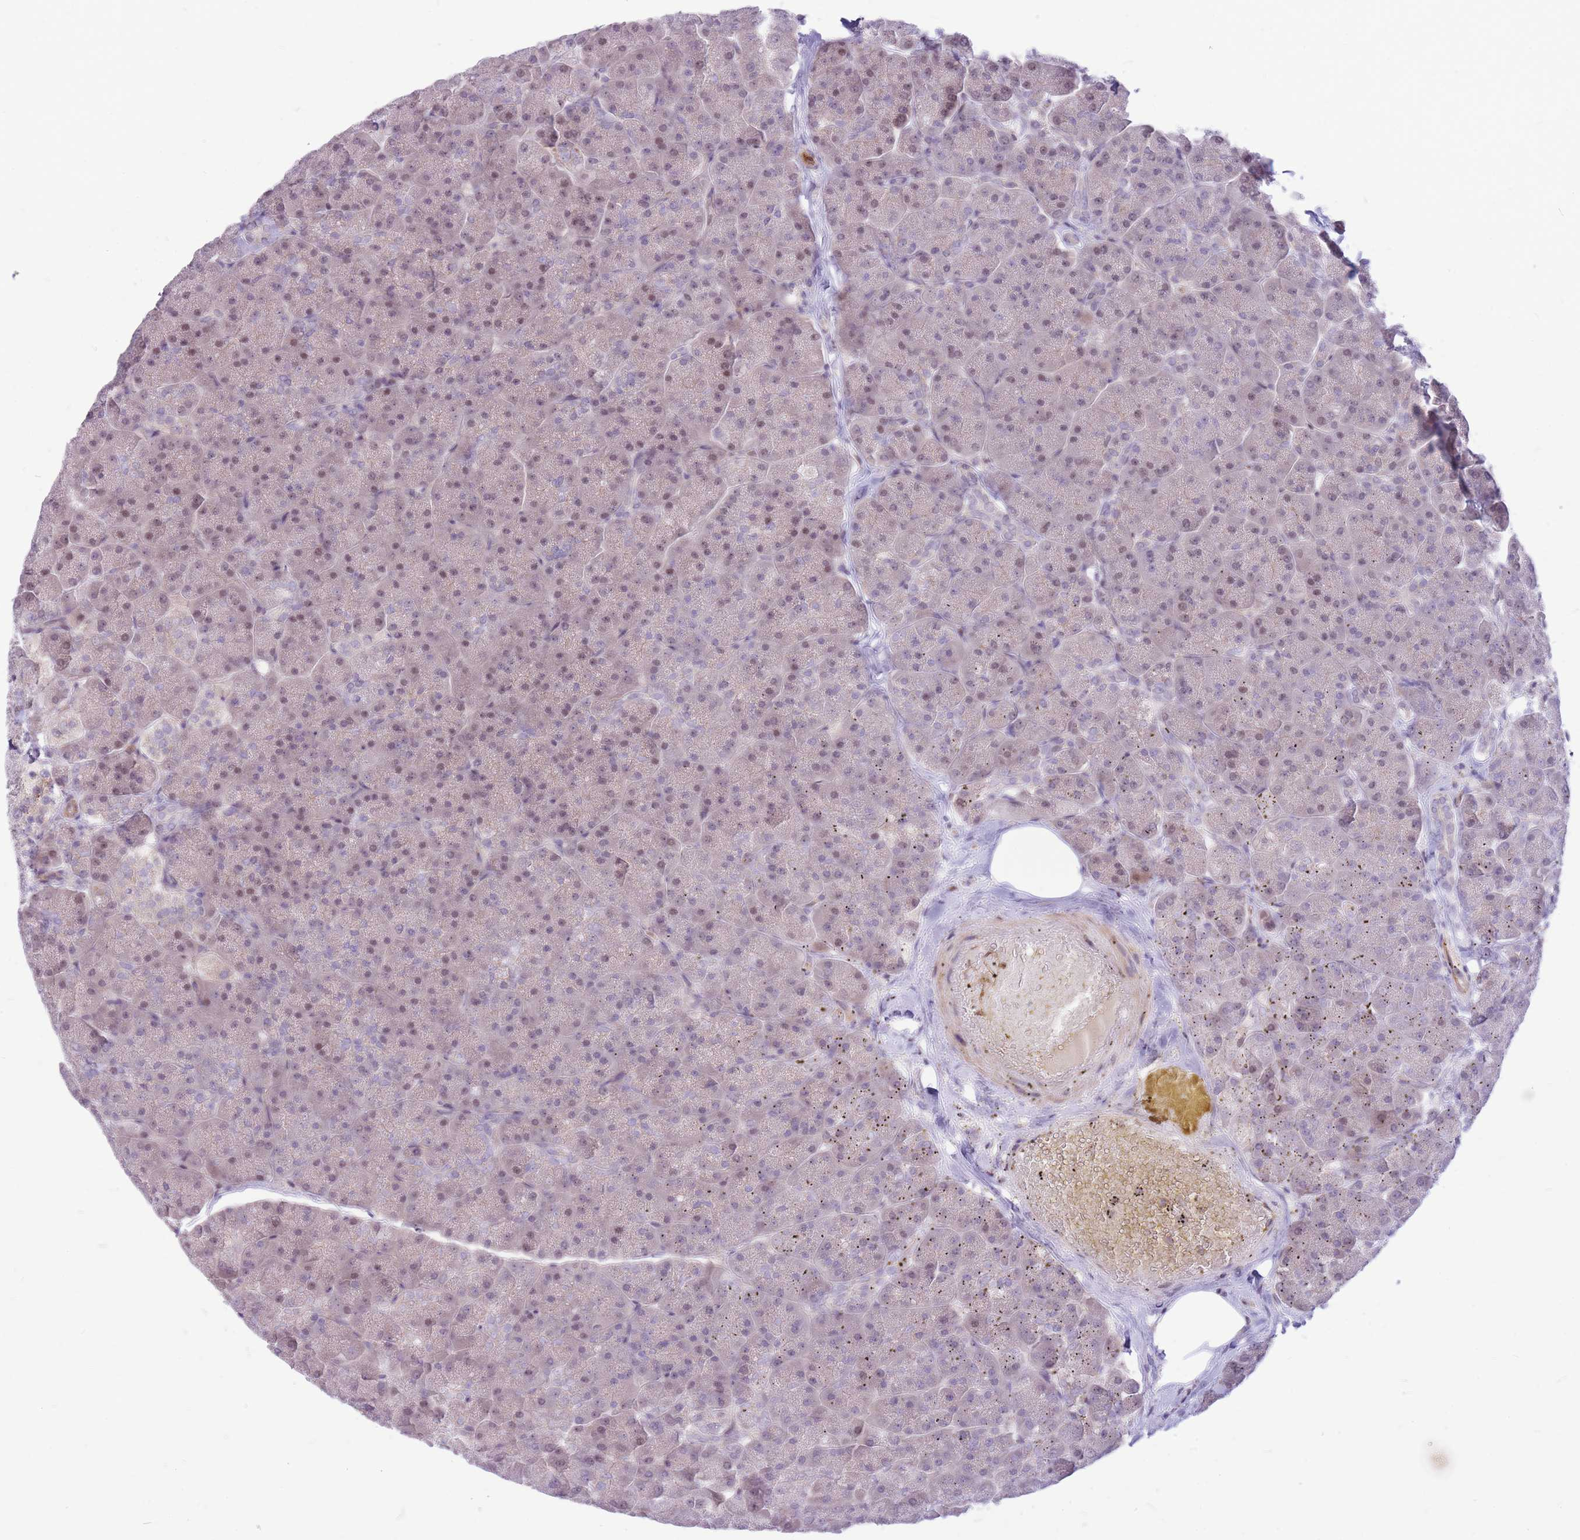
{"staining": {"intensity": "weak", "quantity": ">75%", "location": "nuclear"}, "tissue": "pancreas", "cell_type": "Exocrine glandular cells", "image_type": "normal", "snomed": [{"axis": "morphology", "description": "Normal tissue, NOS"}, {"axis": "topography", "description": "Pancreas"}, {"axis": "topography", "description": "Peripheral nerve tissue"}], "caption": "An immunohistochemistry photomicrograph of normal tissue is shown. Protein staining in brown shows weak nuclear positivity in pancreas within exocrine glandular cells. (DAB (3,3'-diaminobenzidine) IHC with brightfield microscopy, high magnification).", "gene": "TCF20", "patient": {"sex": "male", "age": 54}}